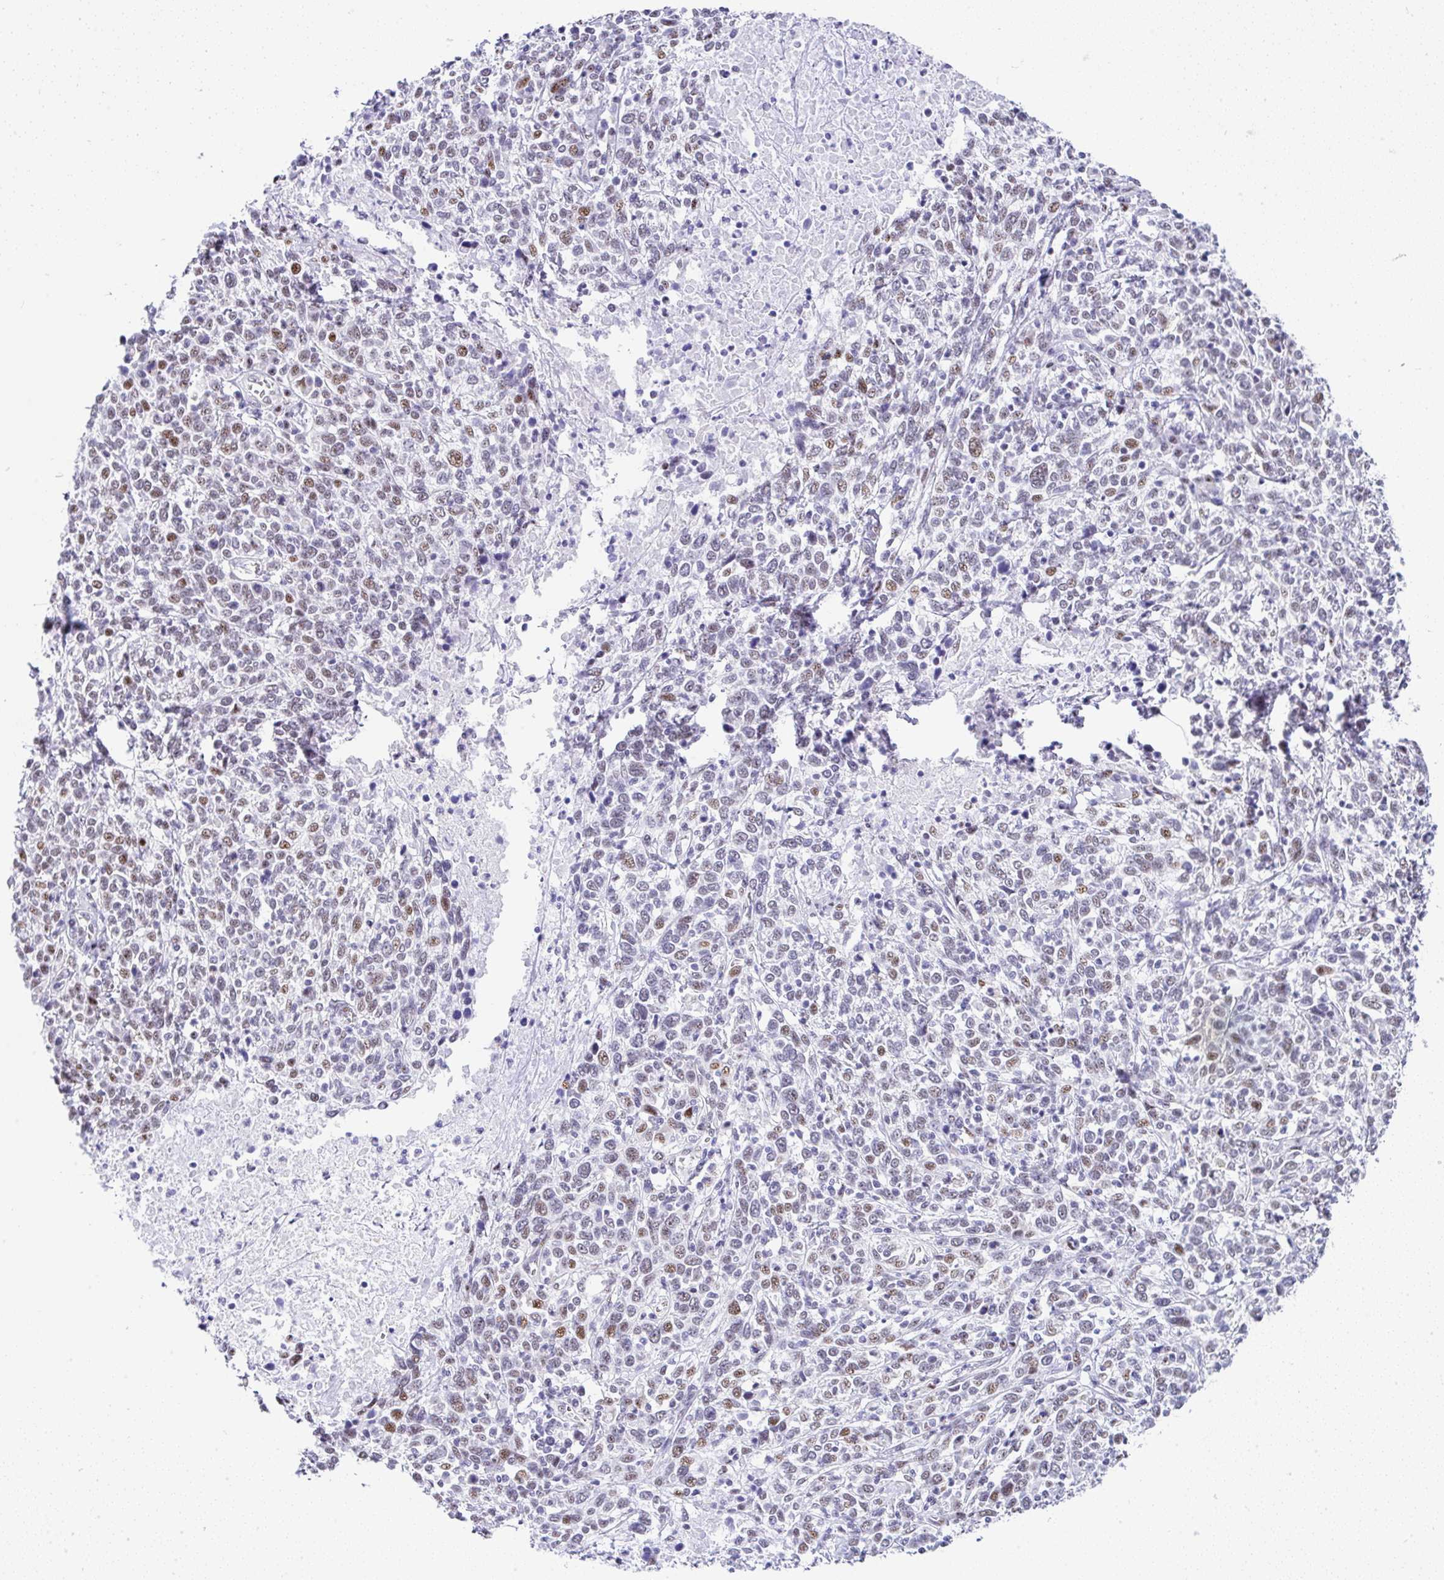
{"staining": {"intensity": "moderate", "quantity": "25%-75%", "location": "nuclear"}, "tissue": "cervical cancer", "cell_type": "Tumor cells", "image_type": "cancer", "snomed": [{"axis": "morphology", "description": "Squamous cell carcinoma, NOS"}, {"axis": "topography", "description": "Cervix"}], "caption": "Cervical squamous cell carcinoma stained with DAB IHC demonstrates medium levels of moderate nuclear positivity in about 25%-75% of tumor cells.", "gene": "NR1D2", "patient": {"sex": "female", "age": 46}}